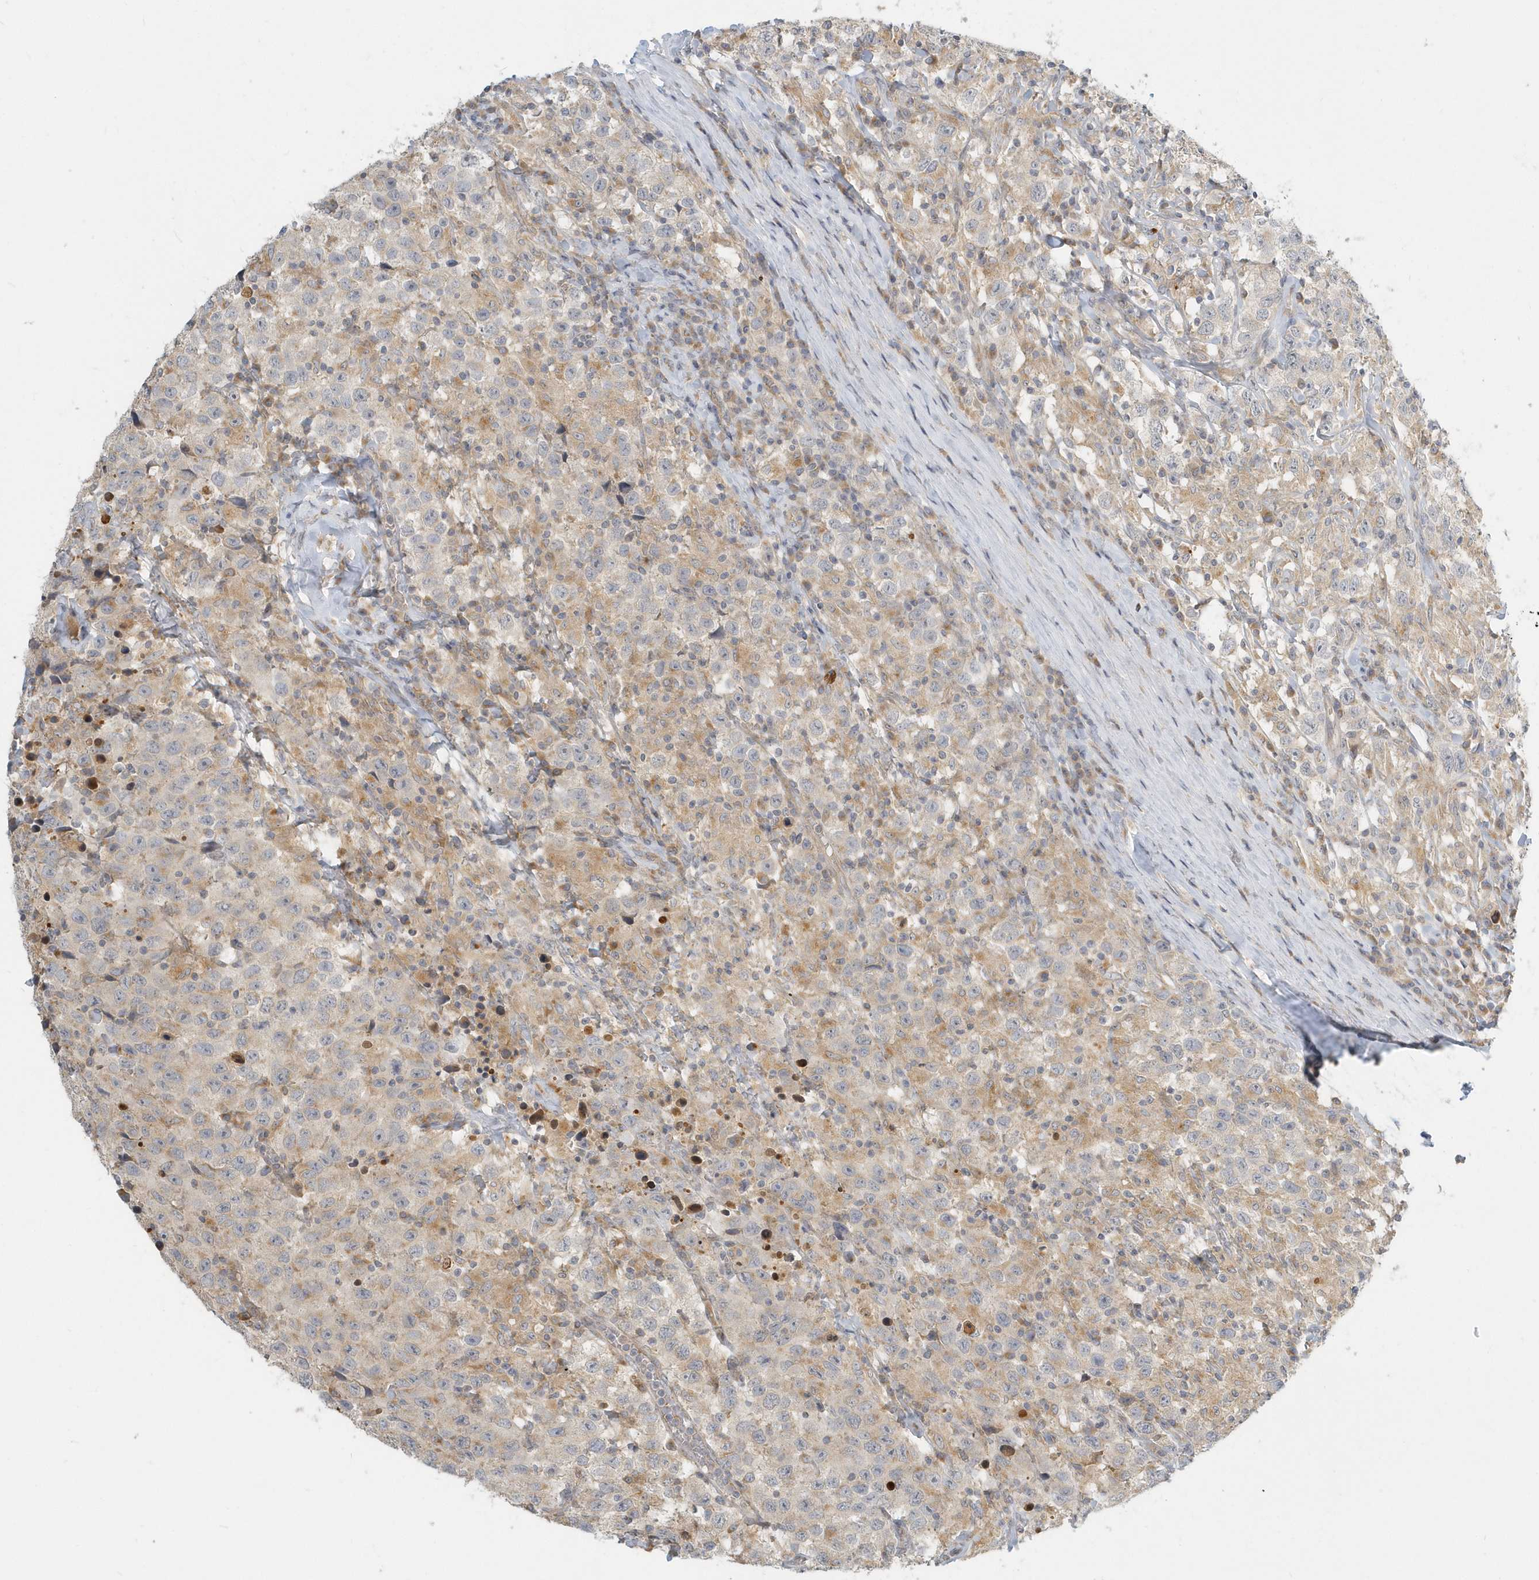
{"staining": {"intensity": "weak", "quantity": "25%-75%", "location": "cytoplasmic/membranous"}, "tissue": "testis cancer", "cell_type": "Tumor cells", "image_type": "cancer", "snomed": [{"axis": "morphology", "description": "Seminoma, NOS"}, {"axis": "topography", "description": "Testis"}], "caption": "Immunohistochemistry micrograph of neoplastic tissue: seminoma (testis) stained using immunohistochemistry shows low levels of weak protein expression localized specifically in the cytoplasmic/membranous of tumor cells, appearing as a cytoplasmic/membranous brown color.", "gene": "NAPB", "patient": {"sex": "male", "age": 41}}